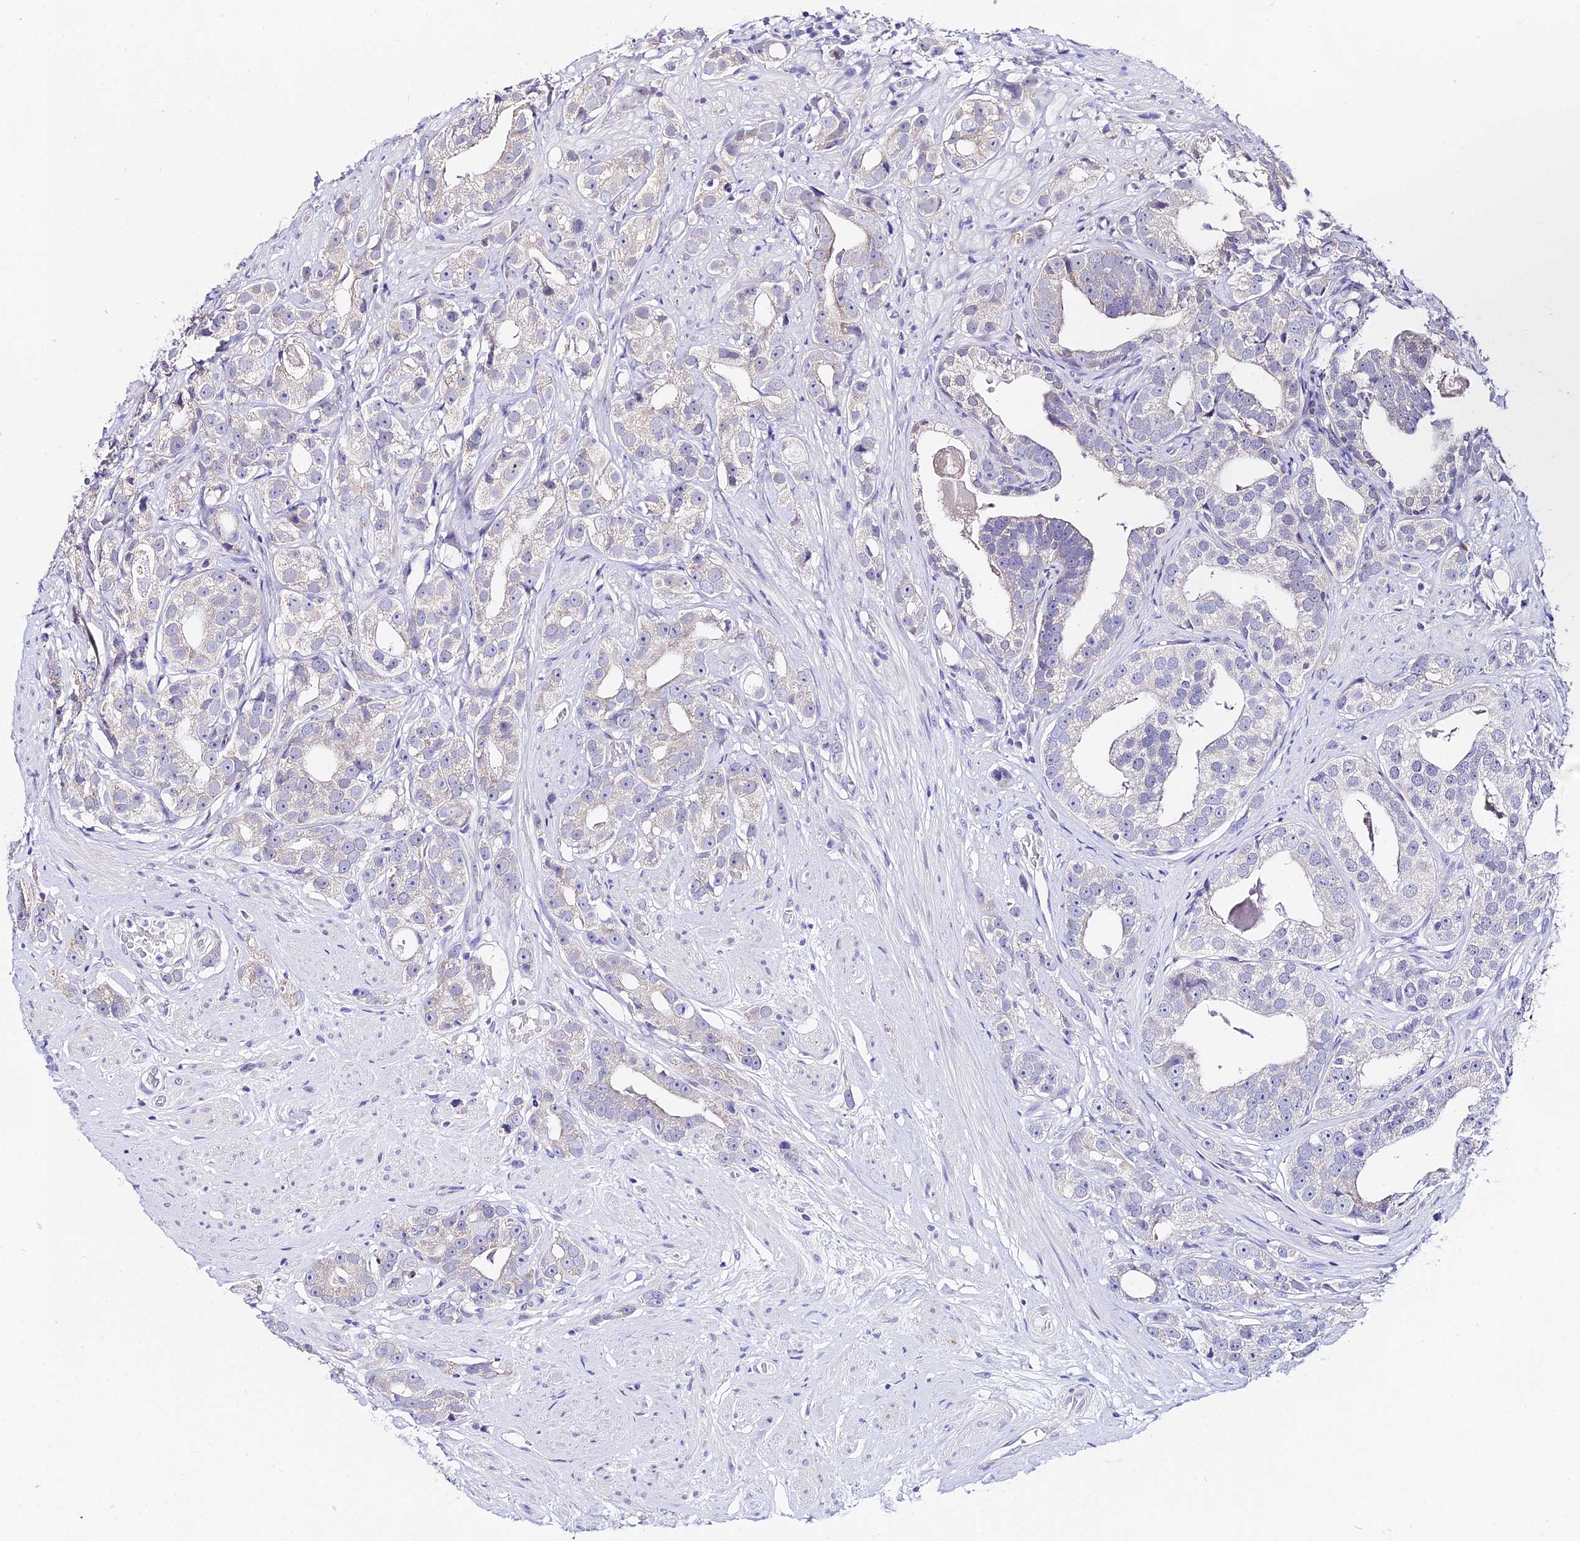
{"staining": {"intensity": "negative", "quantity": "none", "location": "none"}, "tissue": "prostate cancer", "cell_type": "Tumor cells", "image_type": "cancer", "snomed": [{"axis": "morphology", "description": "Adenocarcinoma, High grade"}, {"axis": "topography", "description": "Prostate"}], "caption": "Protein analysis of prostate adenocarcinoma (high-grade) shows no significant staining in tumor cells.", "gene": "ATP5PB", "patient": {"sex": "male", "age": 71}}